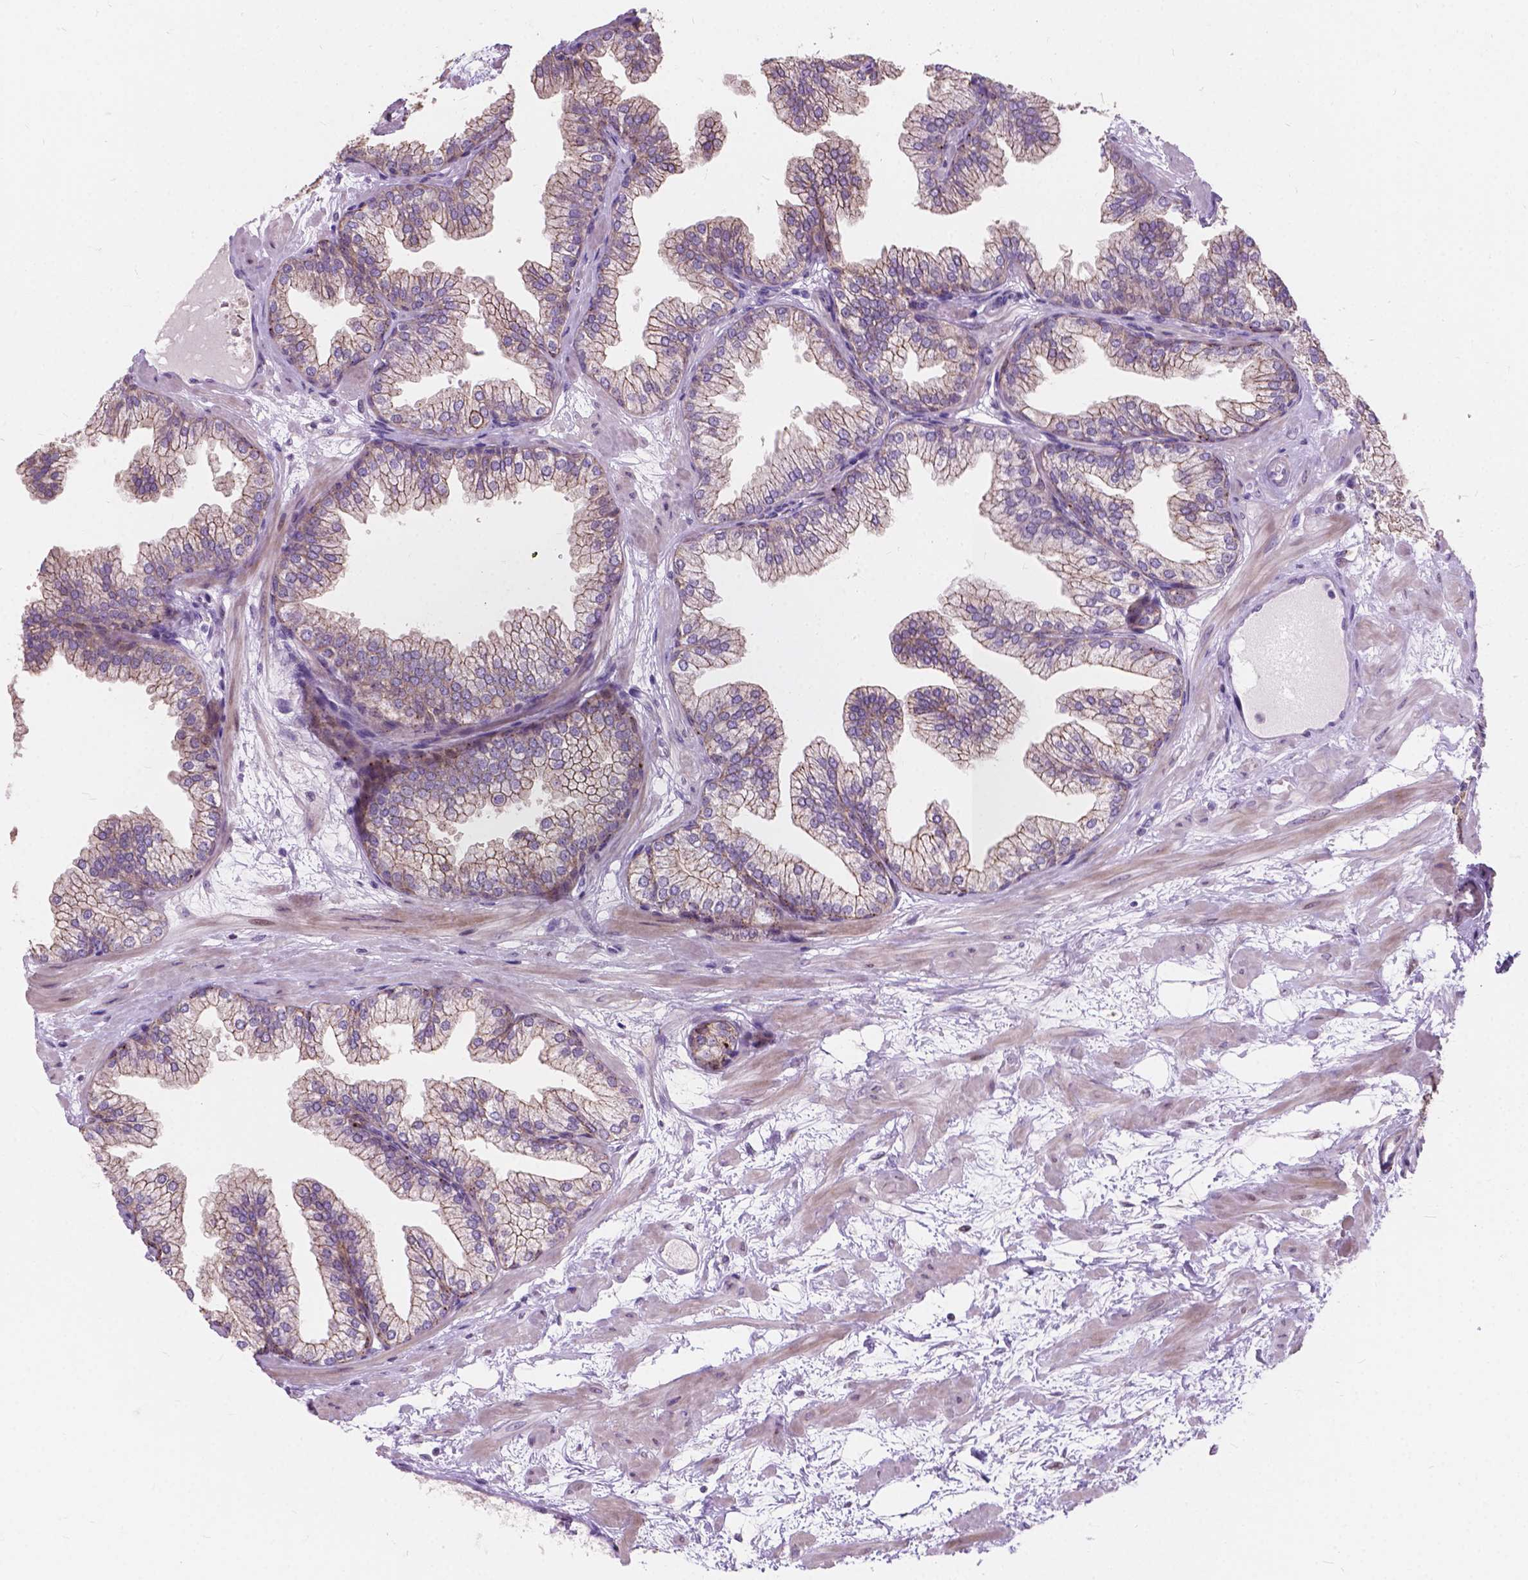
{"staining": {"intensity": "weak", "quantity": ">75%", "location": "cytoplasmic/membranous"}, "tissue": "prostate", "cell_type": "Glandular cells", "image_type": "normal", "snomed": [{"axis": "morphology", "description": "Normal tissue, NOS"}, {"axis": "topography", "description": "Prostate"}], "caption": "Prostate stained with immunohistochemistry displays weak cytoplasmic/membranous staining in about >75% of glandular cells.", "gene": "MYH14", "patient": {"sex": "male", "age": 37}}